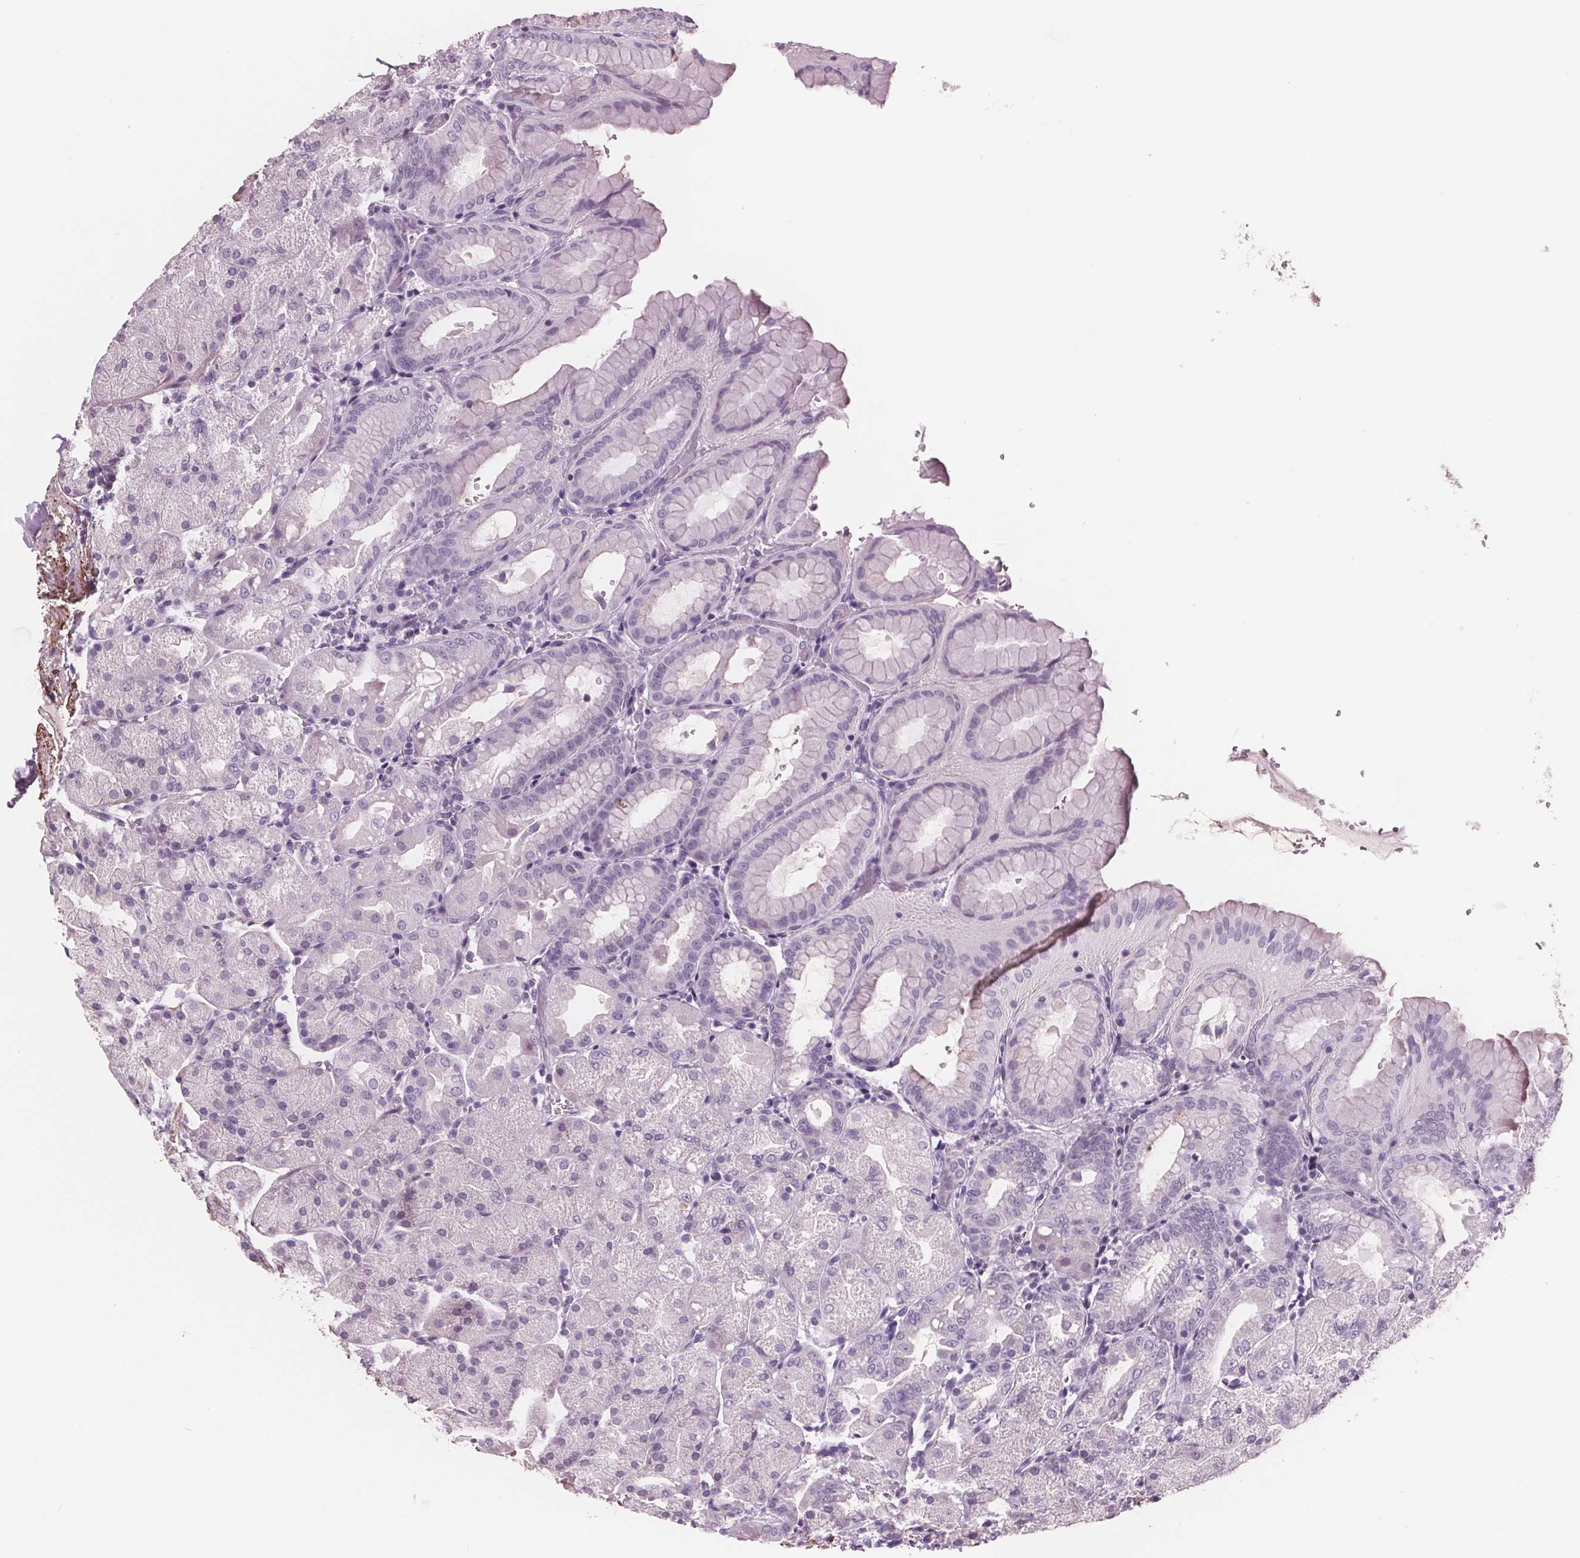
{"staining": {"intensity": "negative", "quantity": "none", "location": "none"}, "tissue": "stomach", "cell_type": "Glandular cells", "image_type": "normal", "snomed": [{"axis": "morphology", "description": "Normal tissue, NOS"}, {"axis": "topography", "description": "Stomach, upper"}, {"axis": "topography", "description": "Stomach"}, {"axis": "topography", "description": "Stomach, lower"}], "caption": "The histopathology image exhibits no significant positivity in glandular cells of stomach. (Stains: DAB immunohistochemistry (IHC) with hematoxylin counter stain, Microscopy: brightfield microscopy at high magnification).", "gene": "AMBP", "patient": {"sex": "male", "age": 62}}